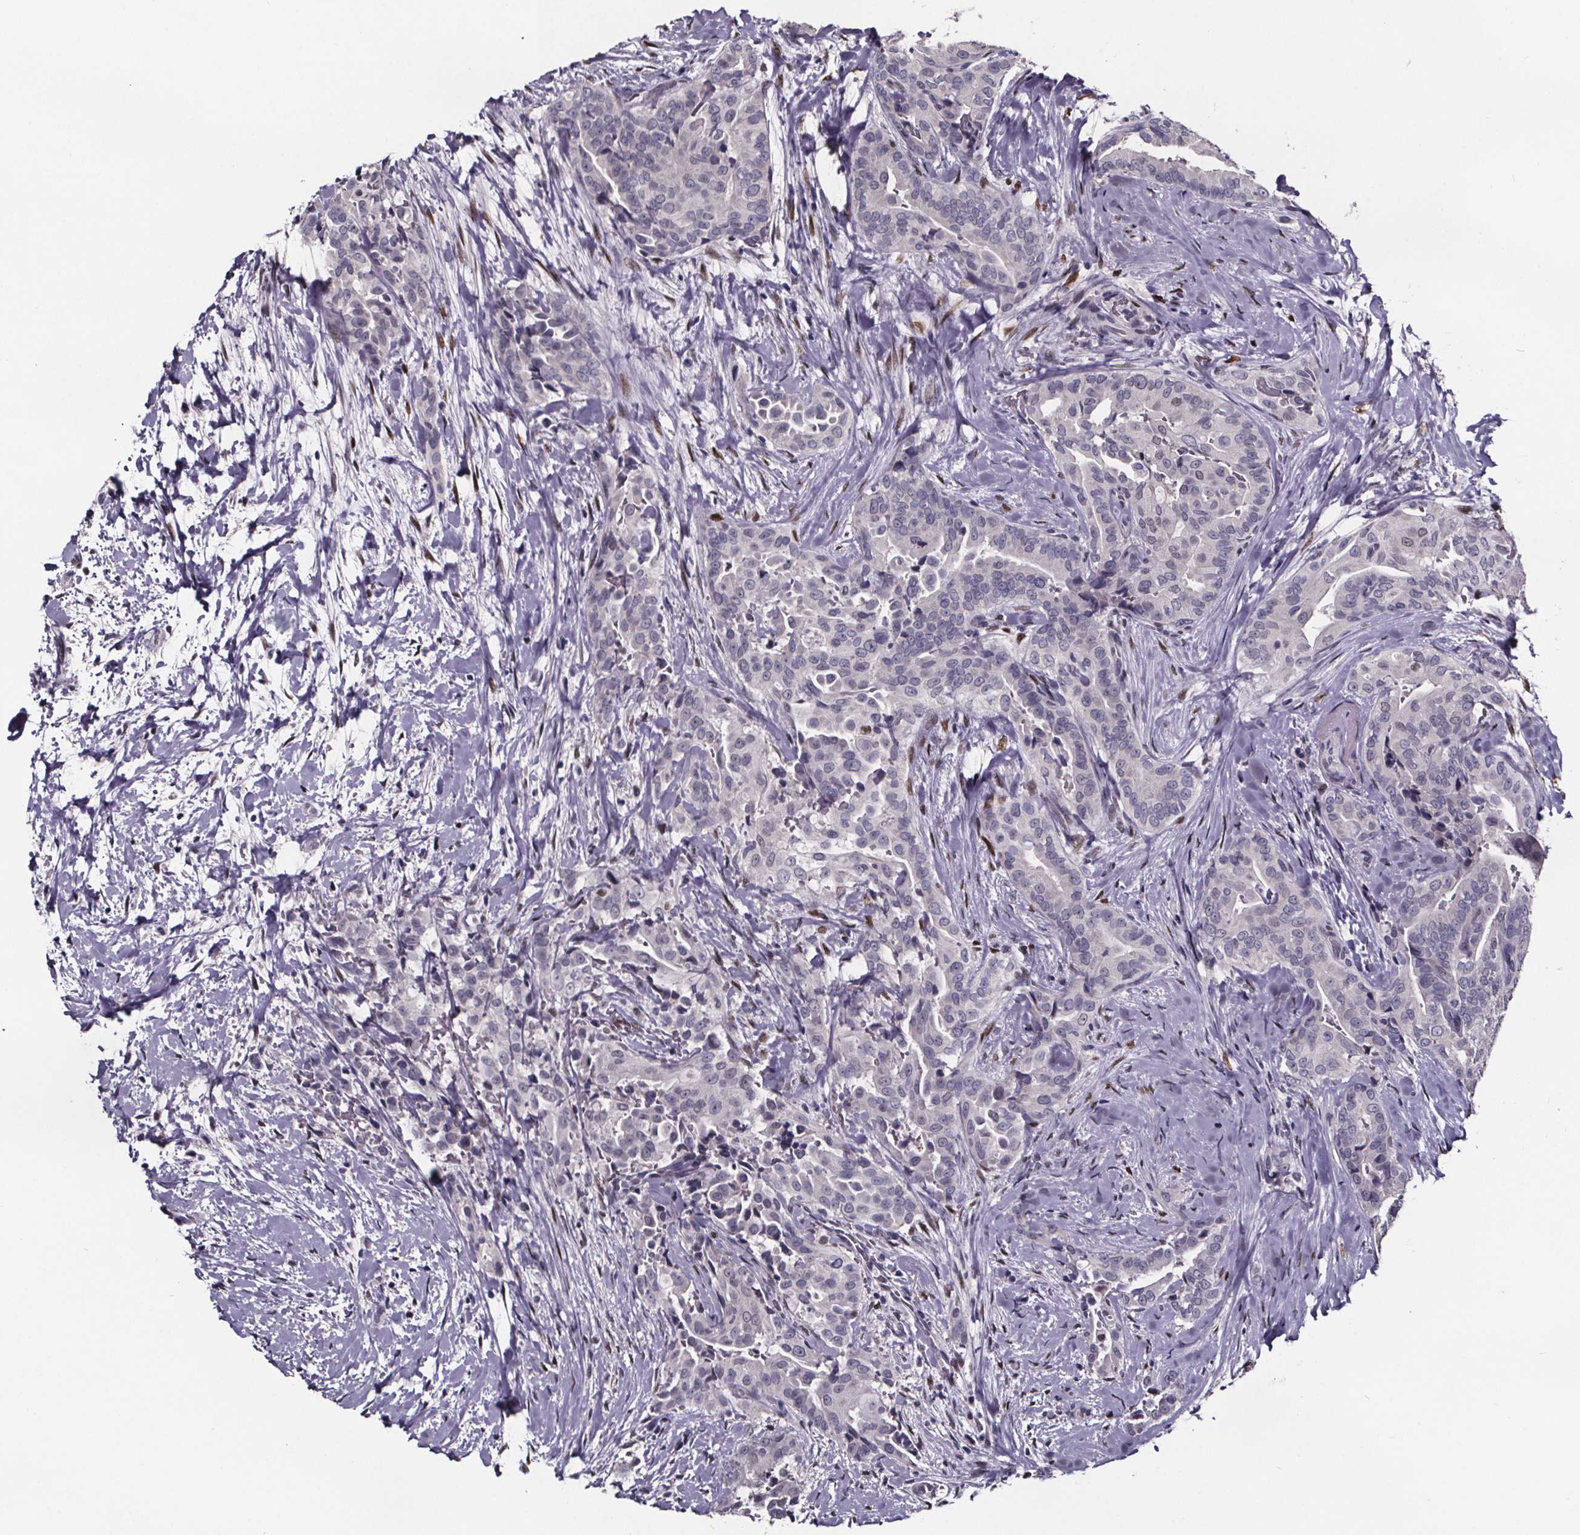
{"staining": {"intensity": "negative", "quantity": "none", "location": "none"}, "tissue": "thyroid cancer", "cell_type": "Tumor cells", "image_type": "cancer", "snomed": [{"axis": "morphology", "description": "Papillary adenocarcinoma, NOS"}, {"axis": "topography", "description": "Thyroid gland"}], "caption": "Immunohistochemistry (IHC) image of neoplastic tissue: human thyroid papillary adenocarcinoma stained with DAB reveals no significant protein expression in tumor cells.", "gene": "AR", "patient": {"sex": "male", "age": 61}}